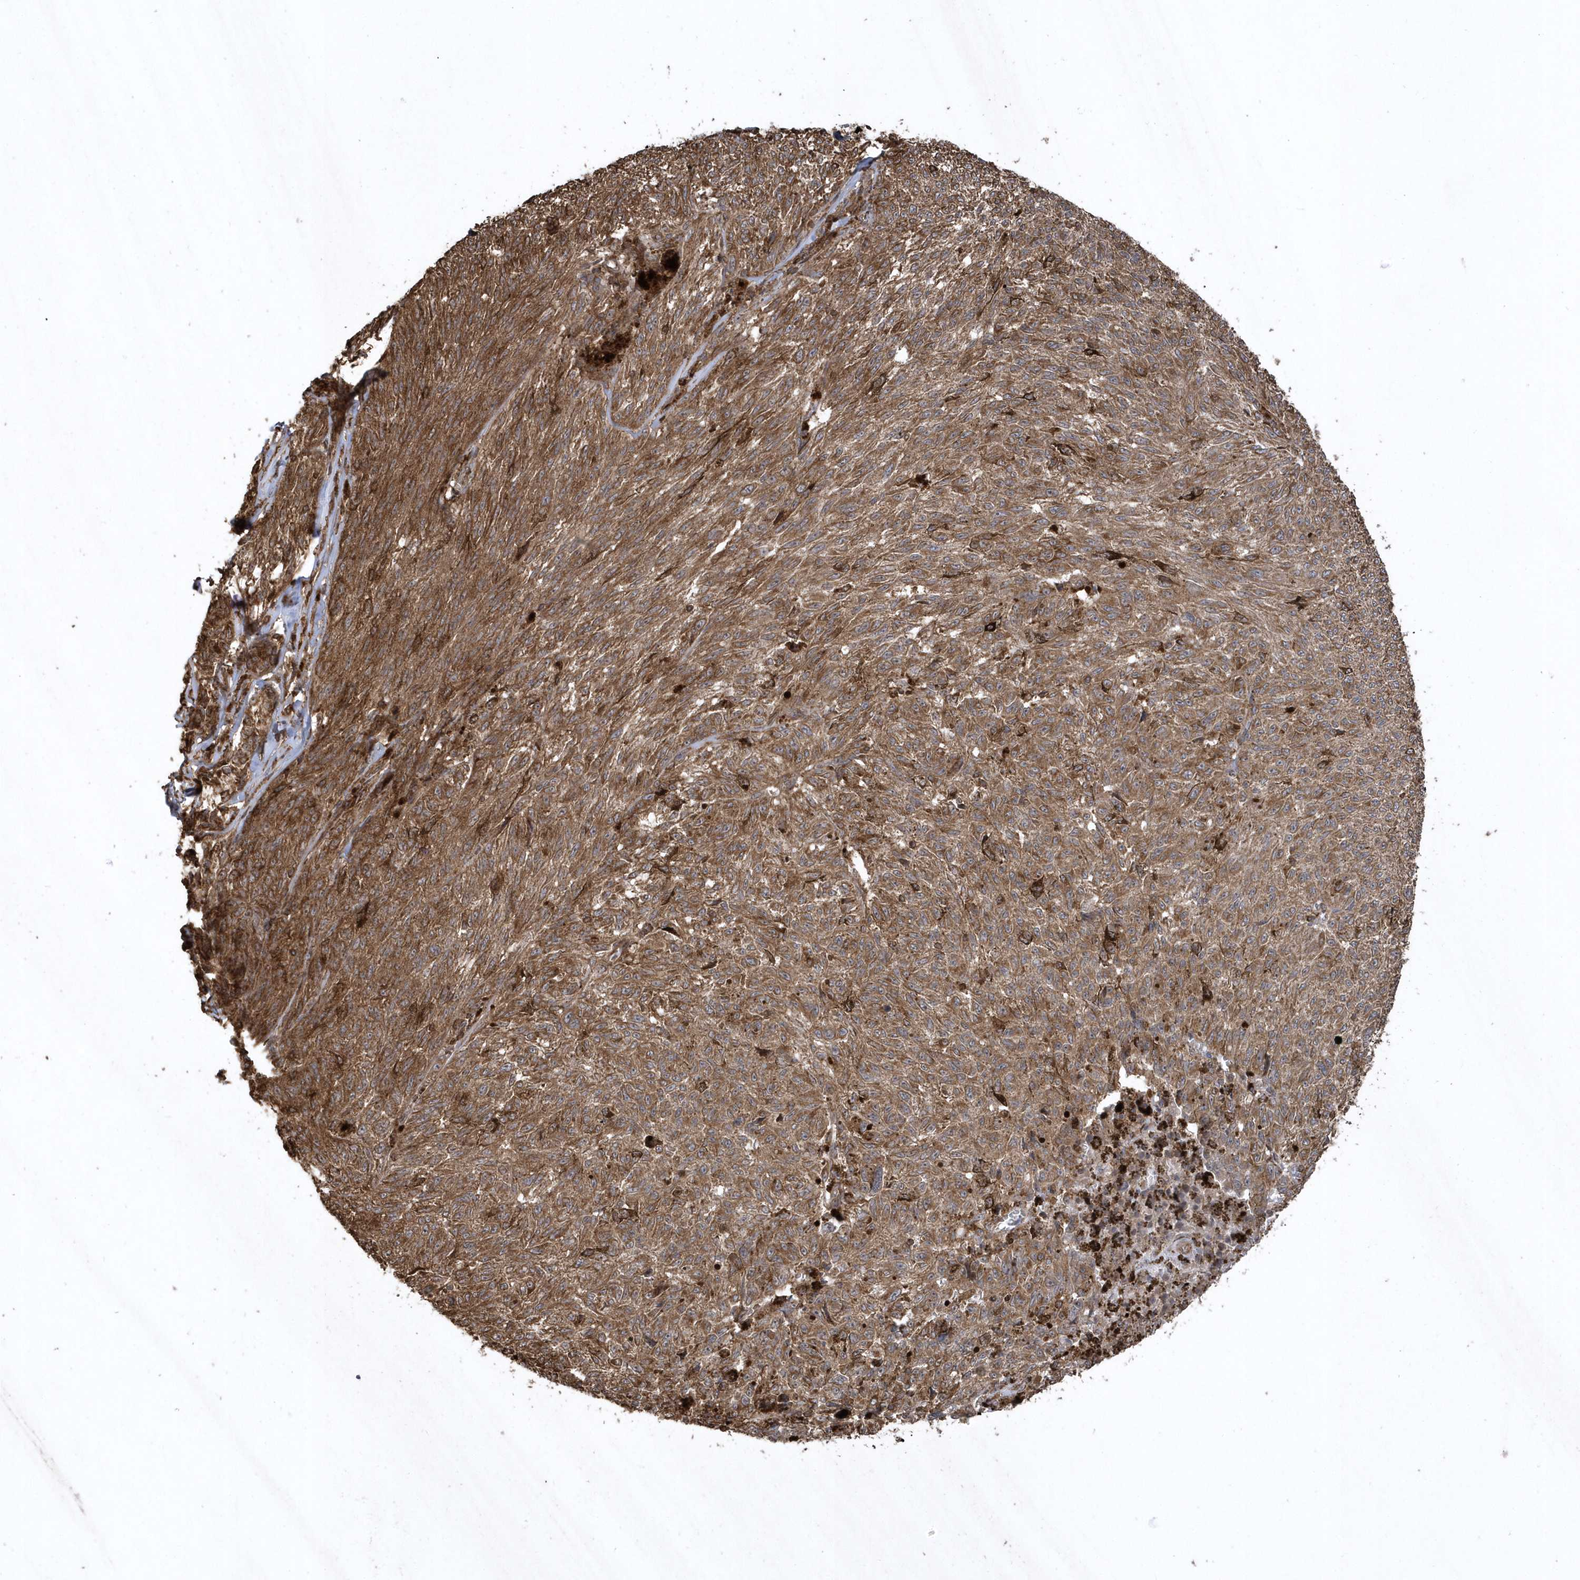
{"staining": {"intensity": "moderate", "quantity": ">75%", "location": "cytoplasmic/membranous"}, "tissue": "melanoma", "cell_type": "Tumor cells", "image_type": "cancer", "snomed": [{"axis": "morphology", "description": "Malignant melanoma, NOS"}, {"axis": "topography", "description": "Skin"}], "caption": "Brown immunohistochemical staining in melanoma demonstrates moderate cytoplasmic/membranous expression in approximately >75% of tumor cells.", "gene": "SENP8", "patient": {"sex": "female", "age": 72}}